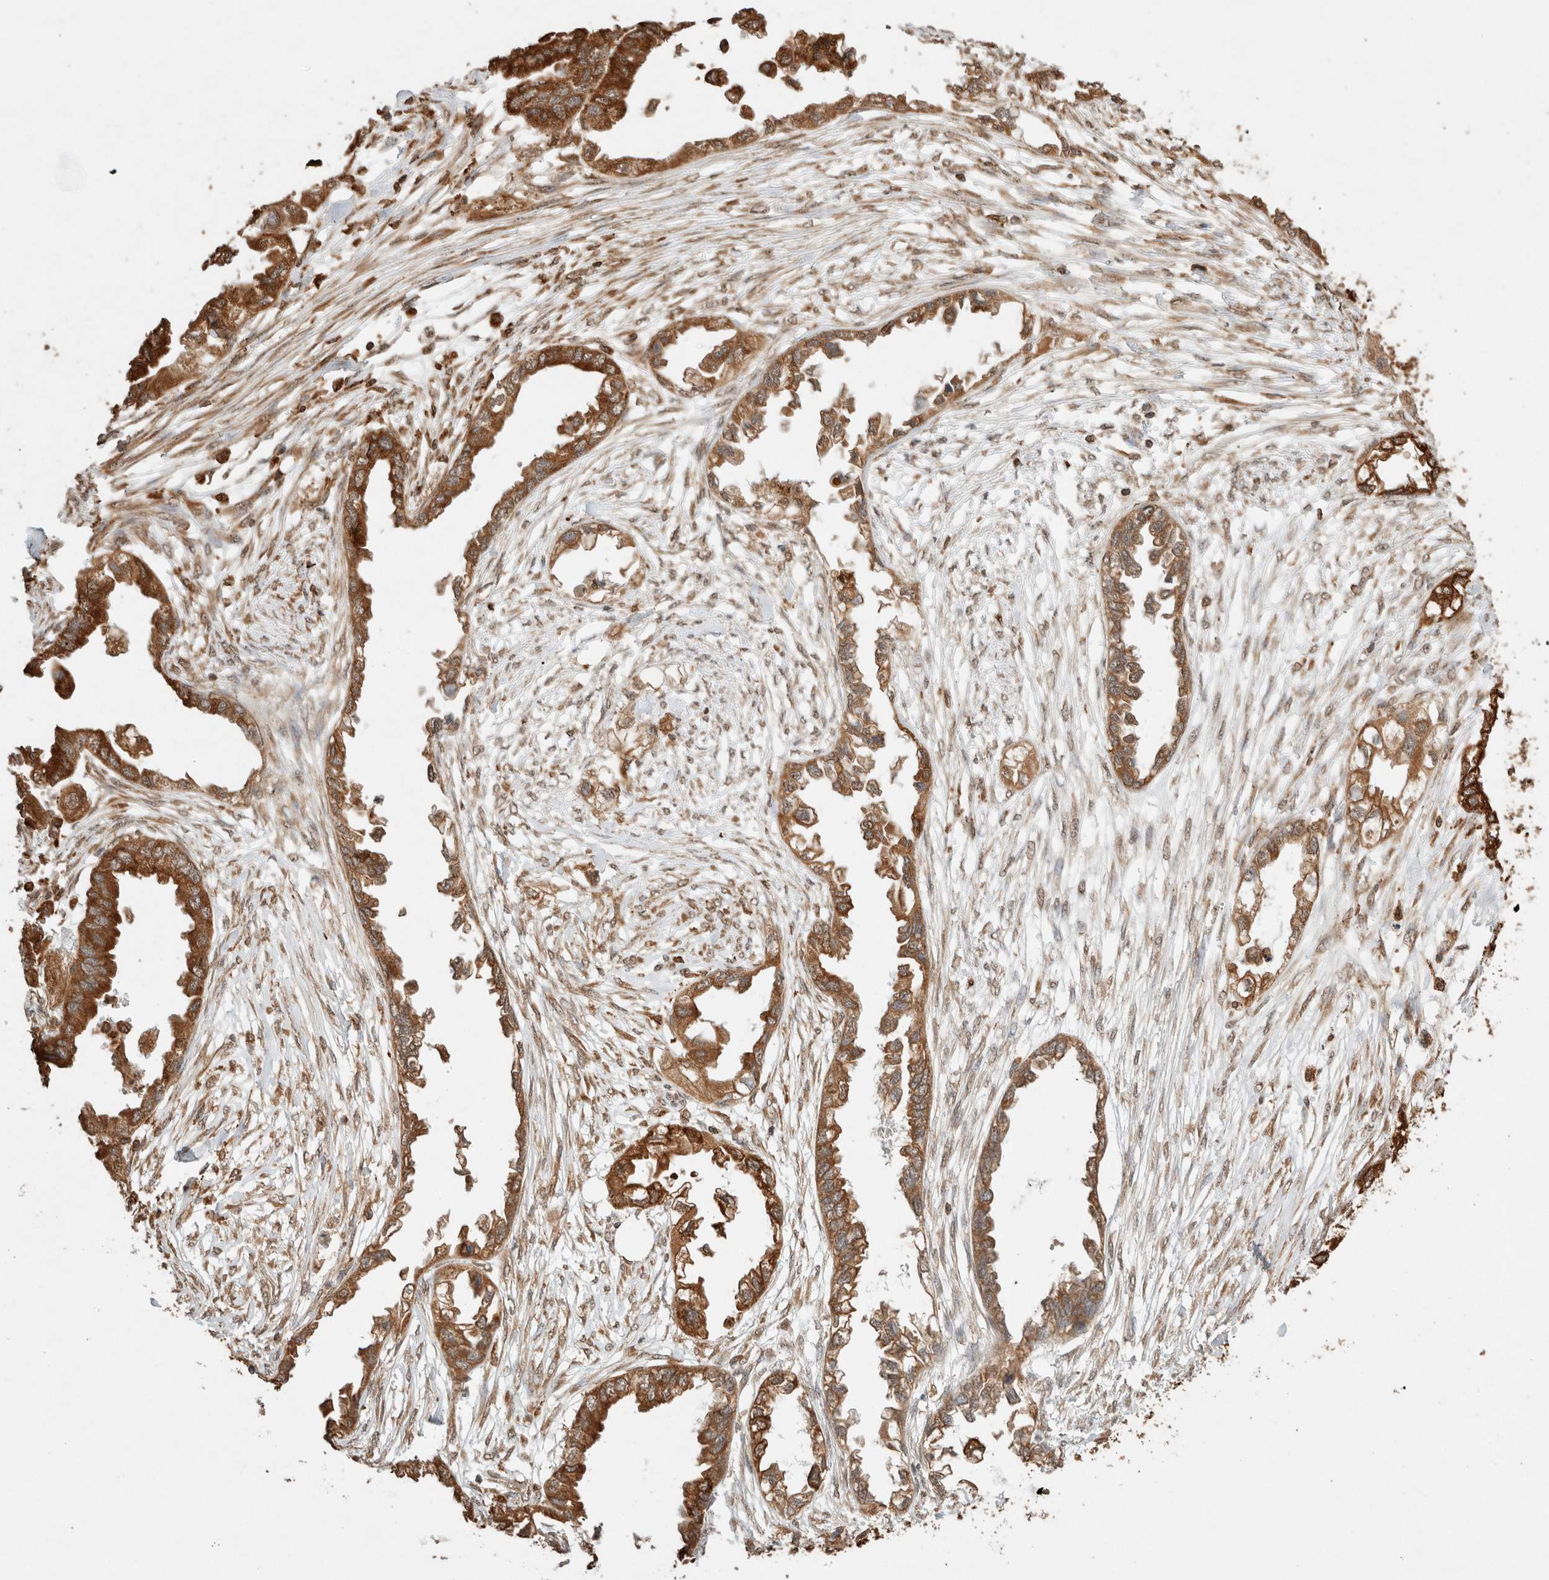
{"staining": {"intensity": "strong", "quantity": ">75%", "location": "cytoplasmic/membranous"}, "tissue": "endometrial cancer", "cell_type": "Tumor cells", "image_type": "cancer", "snomed": [{"axis": "morphology", "description": "Adenocarcinoma, NOS"}, {"axis": "morphology", "description": "Adenocarcinoma, metastatic, NOS"}, {"axis": "topography", "description": "Adipose tissue"}, {"axis": "topography", "description": "Endometrium"}], "caption": "Immunohistochemistry (IHC) (DAB) staining of human endometrial metastatic adenocarcinoma displays strong cytoplasmic/membranous protein expression in approximately >75% of tumor cells.", "gene": "ERAP1", "patient": {"sex": "female", "age": 67}}